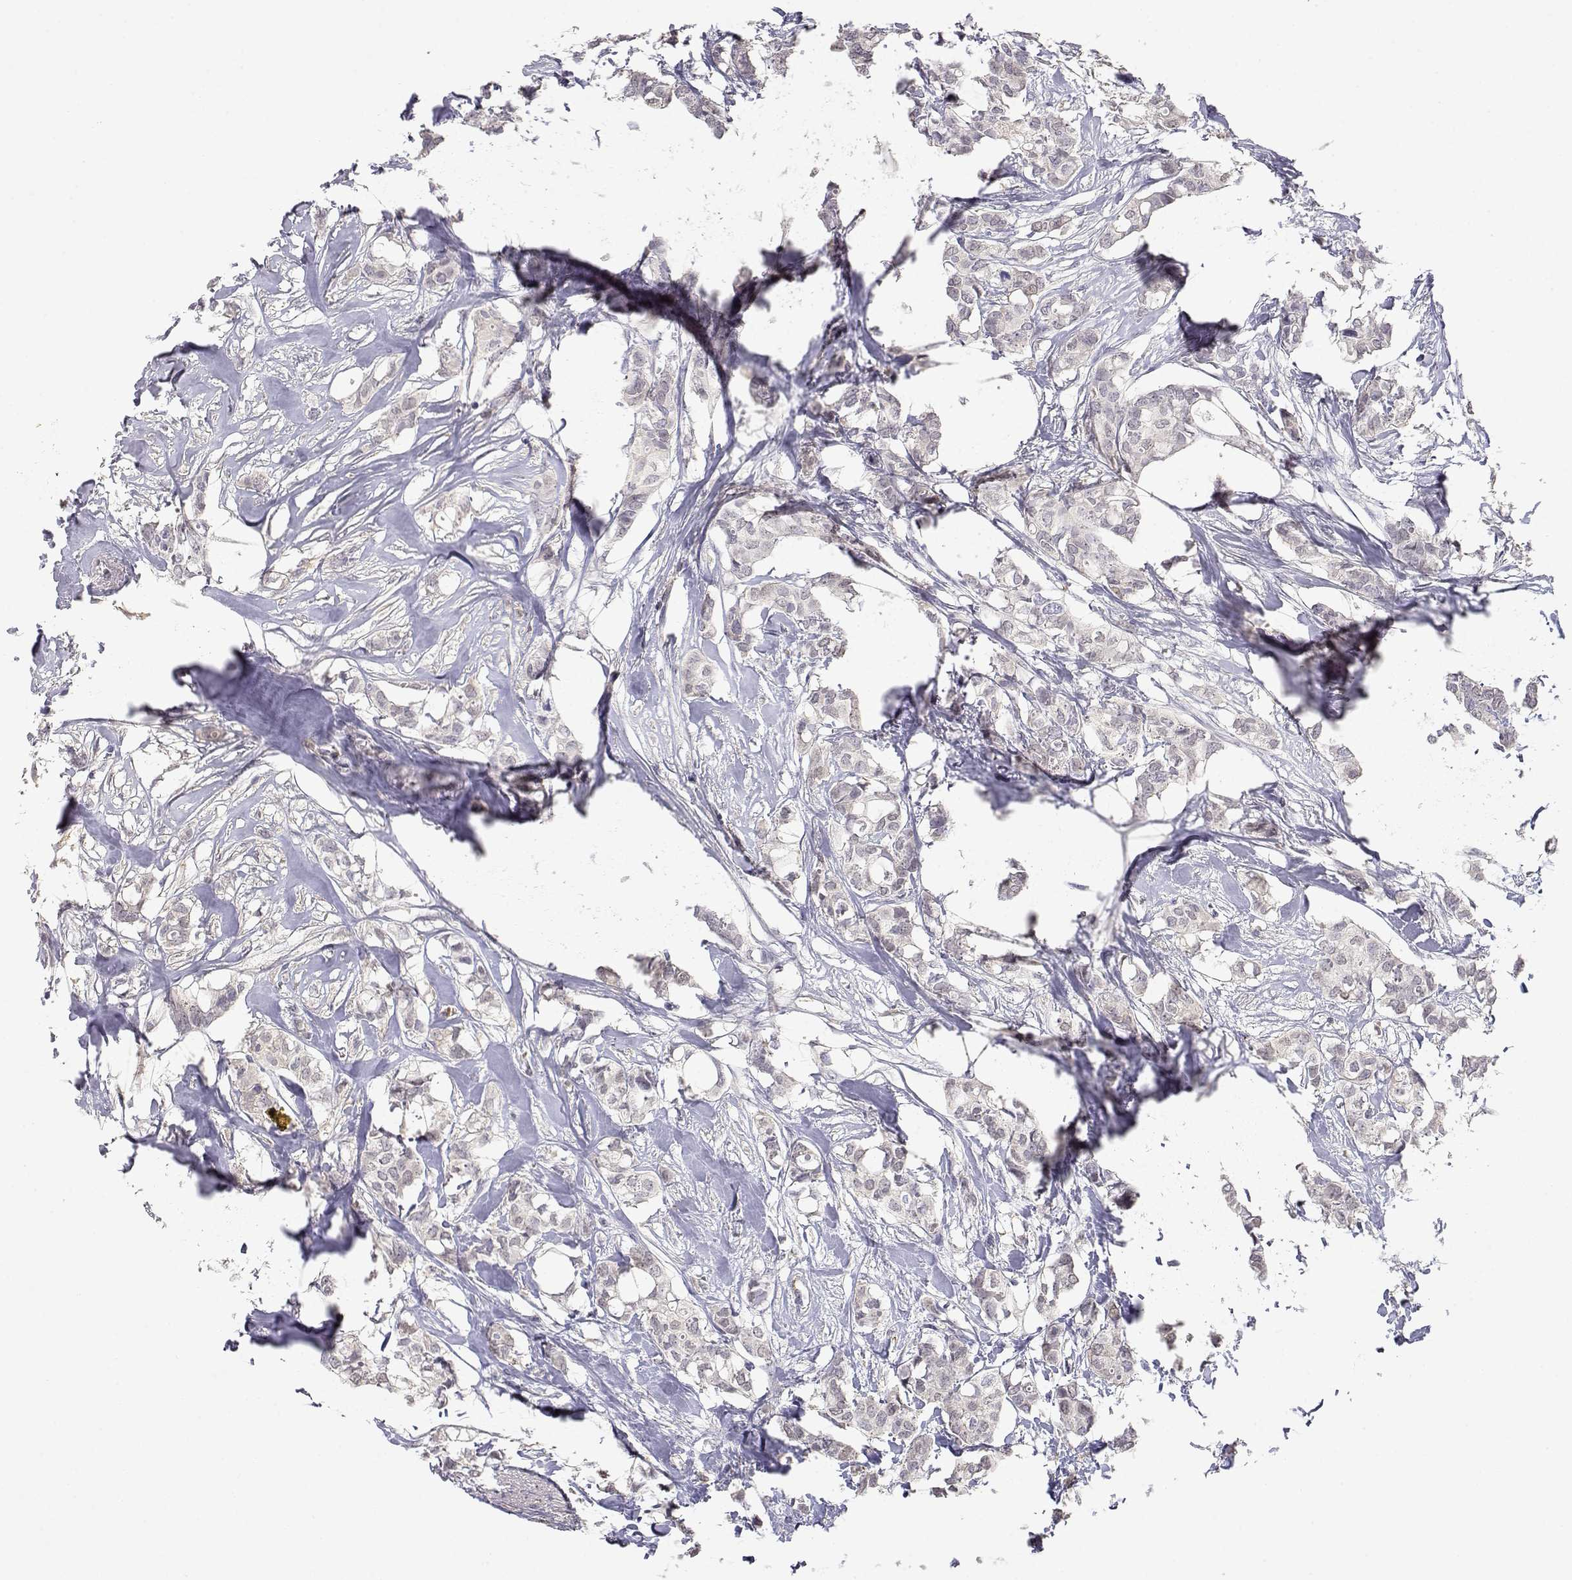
{"staining": {"intensity": "negative", "quantity": "none", "location": "none"}, "tissue": "breast cancer", "cell_type": "Tumor cells", "image_type": "cancer", "snomed": [{"axis": "morphology", "description": "Duct carcinoma"}, {"axis": "topography", "description": "Breast"}], "caption": "A high-resolution histopathology image shows immunohistochemistry (IHC) staining of breast cancer (infiltrating ductal carcinoma), which reveals no significant positivity in tumor cells.", "gene": "ADA", "patient": {"sex": "female", "age": 62}}